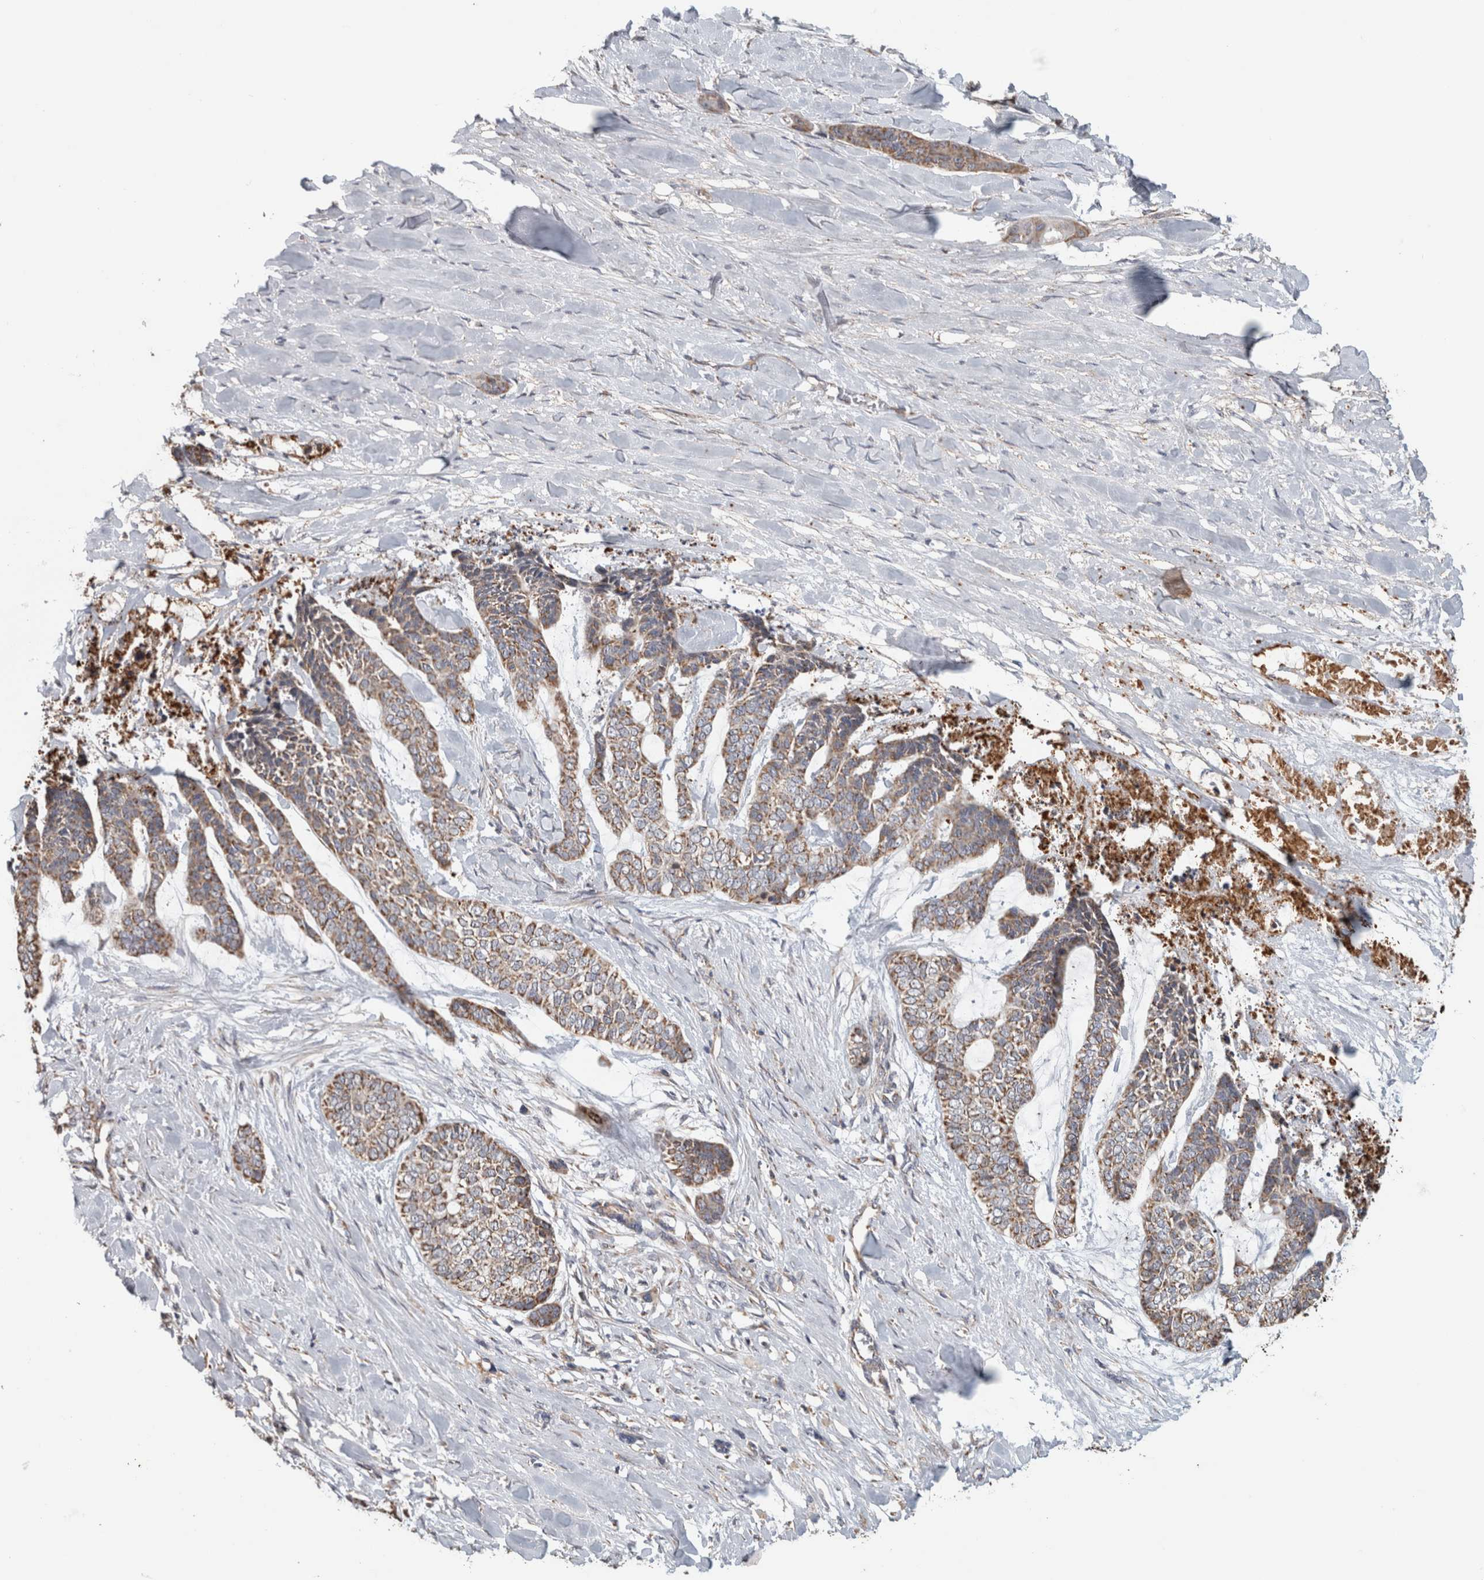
{"staining": {"intensity": "weak", "quantity": ">75%", "location": "cytoplasmic/membranous"}, "tissue": "skin cancer", "cell_type": "Tumor cells", "image_type": "cancer", "snomed": [{"axis": "morphology", "description": "Basal cell carcinoma"}, {"axis": "topography", "description": "Skin"}], "caption": "A histopathology image of basal cell carcinoma (skin) stained for a protein reveals weak cytoplasmic/membranous brown staining in tumor cells. (Brightfield microscopy of DAB IHC at high magnification).", "gene": "ST8SIA1", "patient": {"sex": "female", "age": 64}}